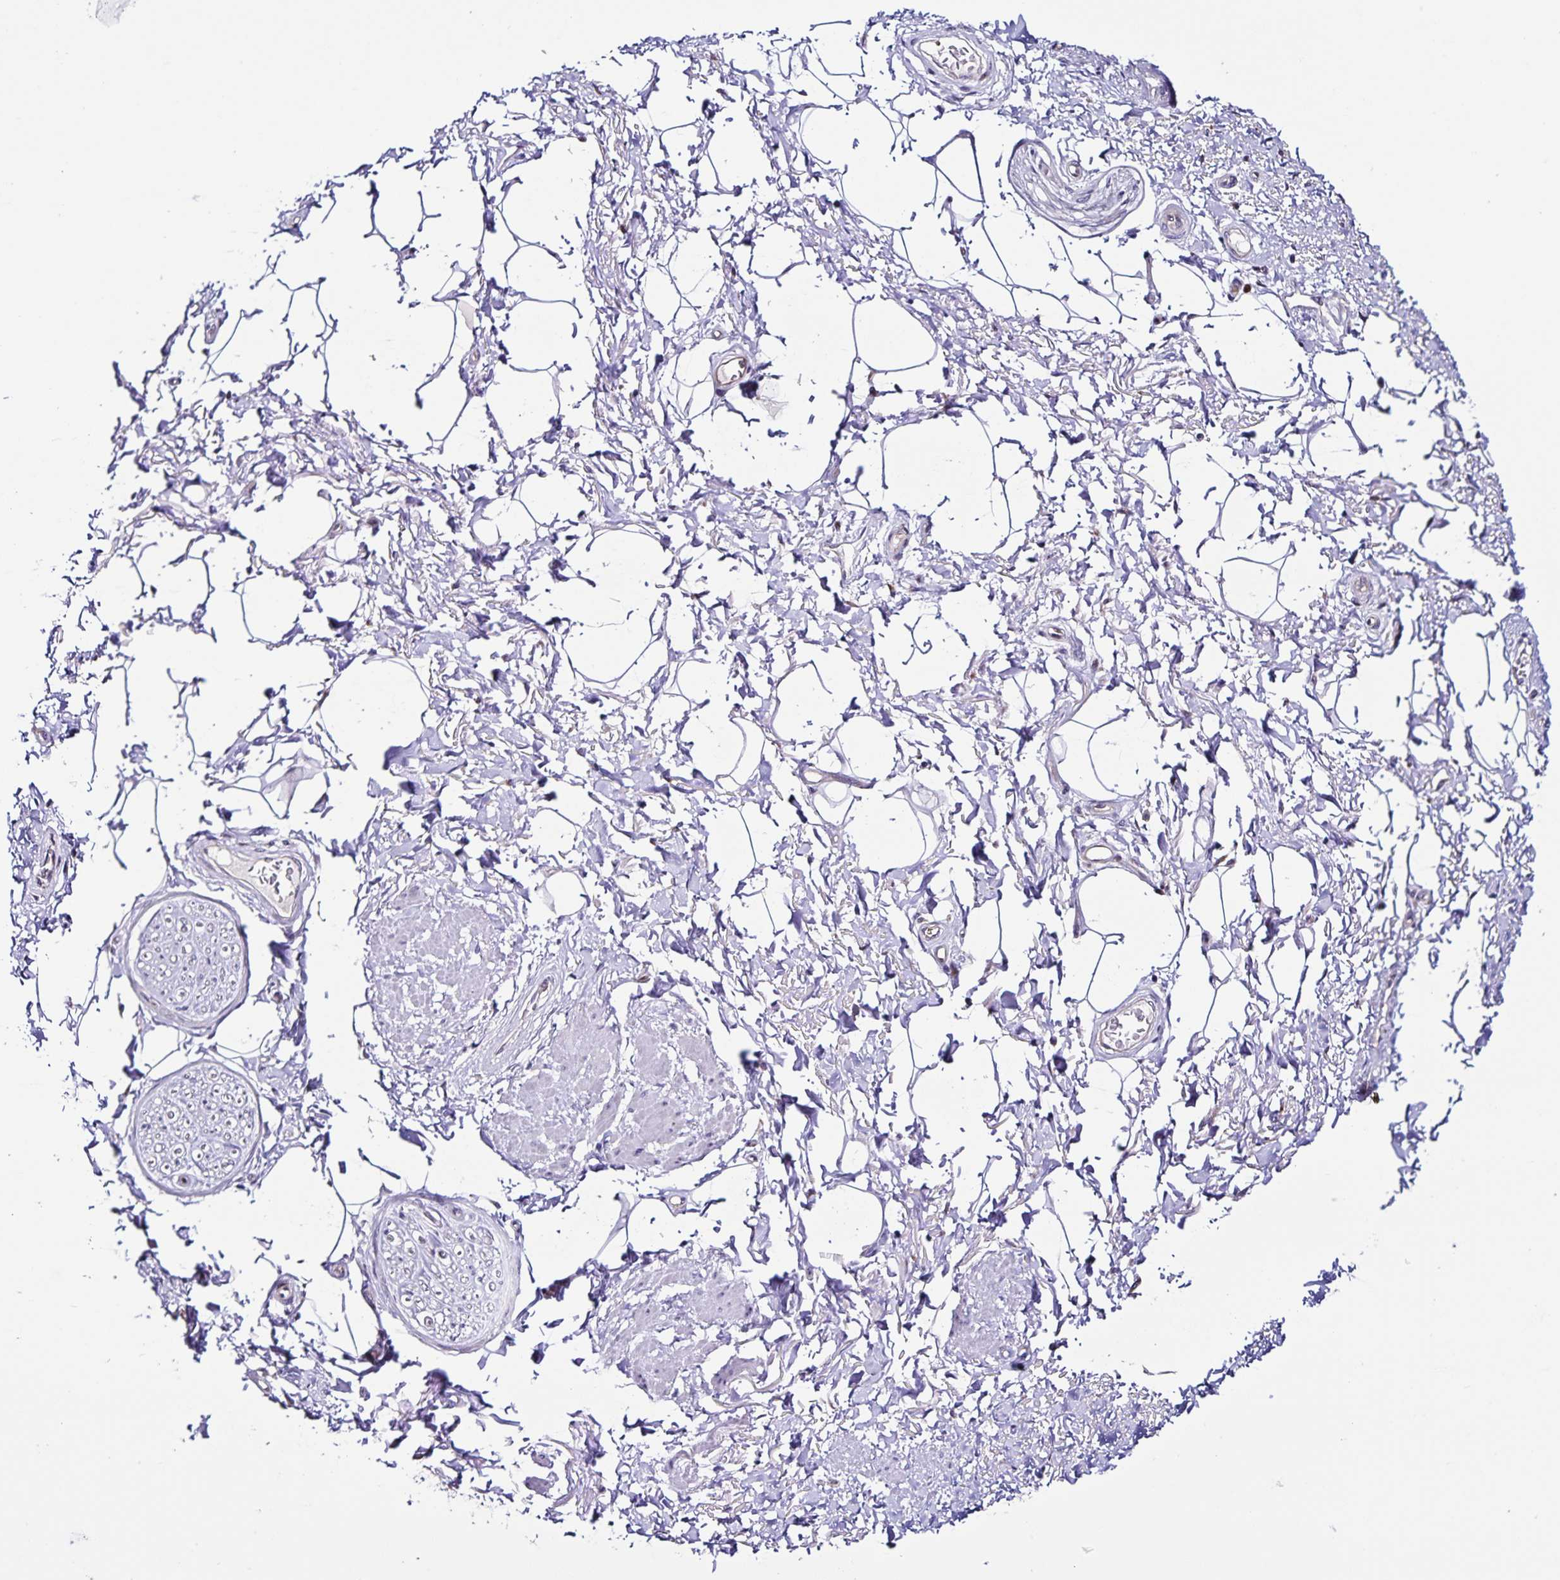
{"staining": {"intensity": "negative", "quantity": "none", "location": "none"}, "tissue": "adipose tissue", "cell_type": "Adipocytes", "image_type": "normal", "snomed": [{"axis": "morphology", "description": "Normal tissue, NOS"}, {"axis": "topography", "description": "Peripheral nerve tissue"}], "caption": "The image demonstrates no staining of adipocytes in unremarkable adipose tissue. The staining is performed using DAB (3,3'-diaminobenzidine) brown chromogen with nuclei counter-stained in using hematoxylin.", "gene": "RNFT2", "patient": {"sex": "male", "age": 51}}